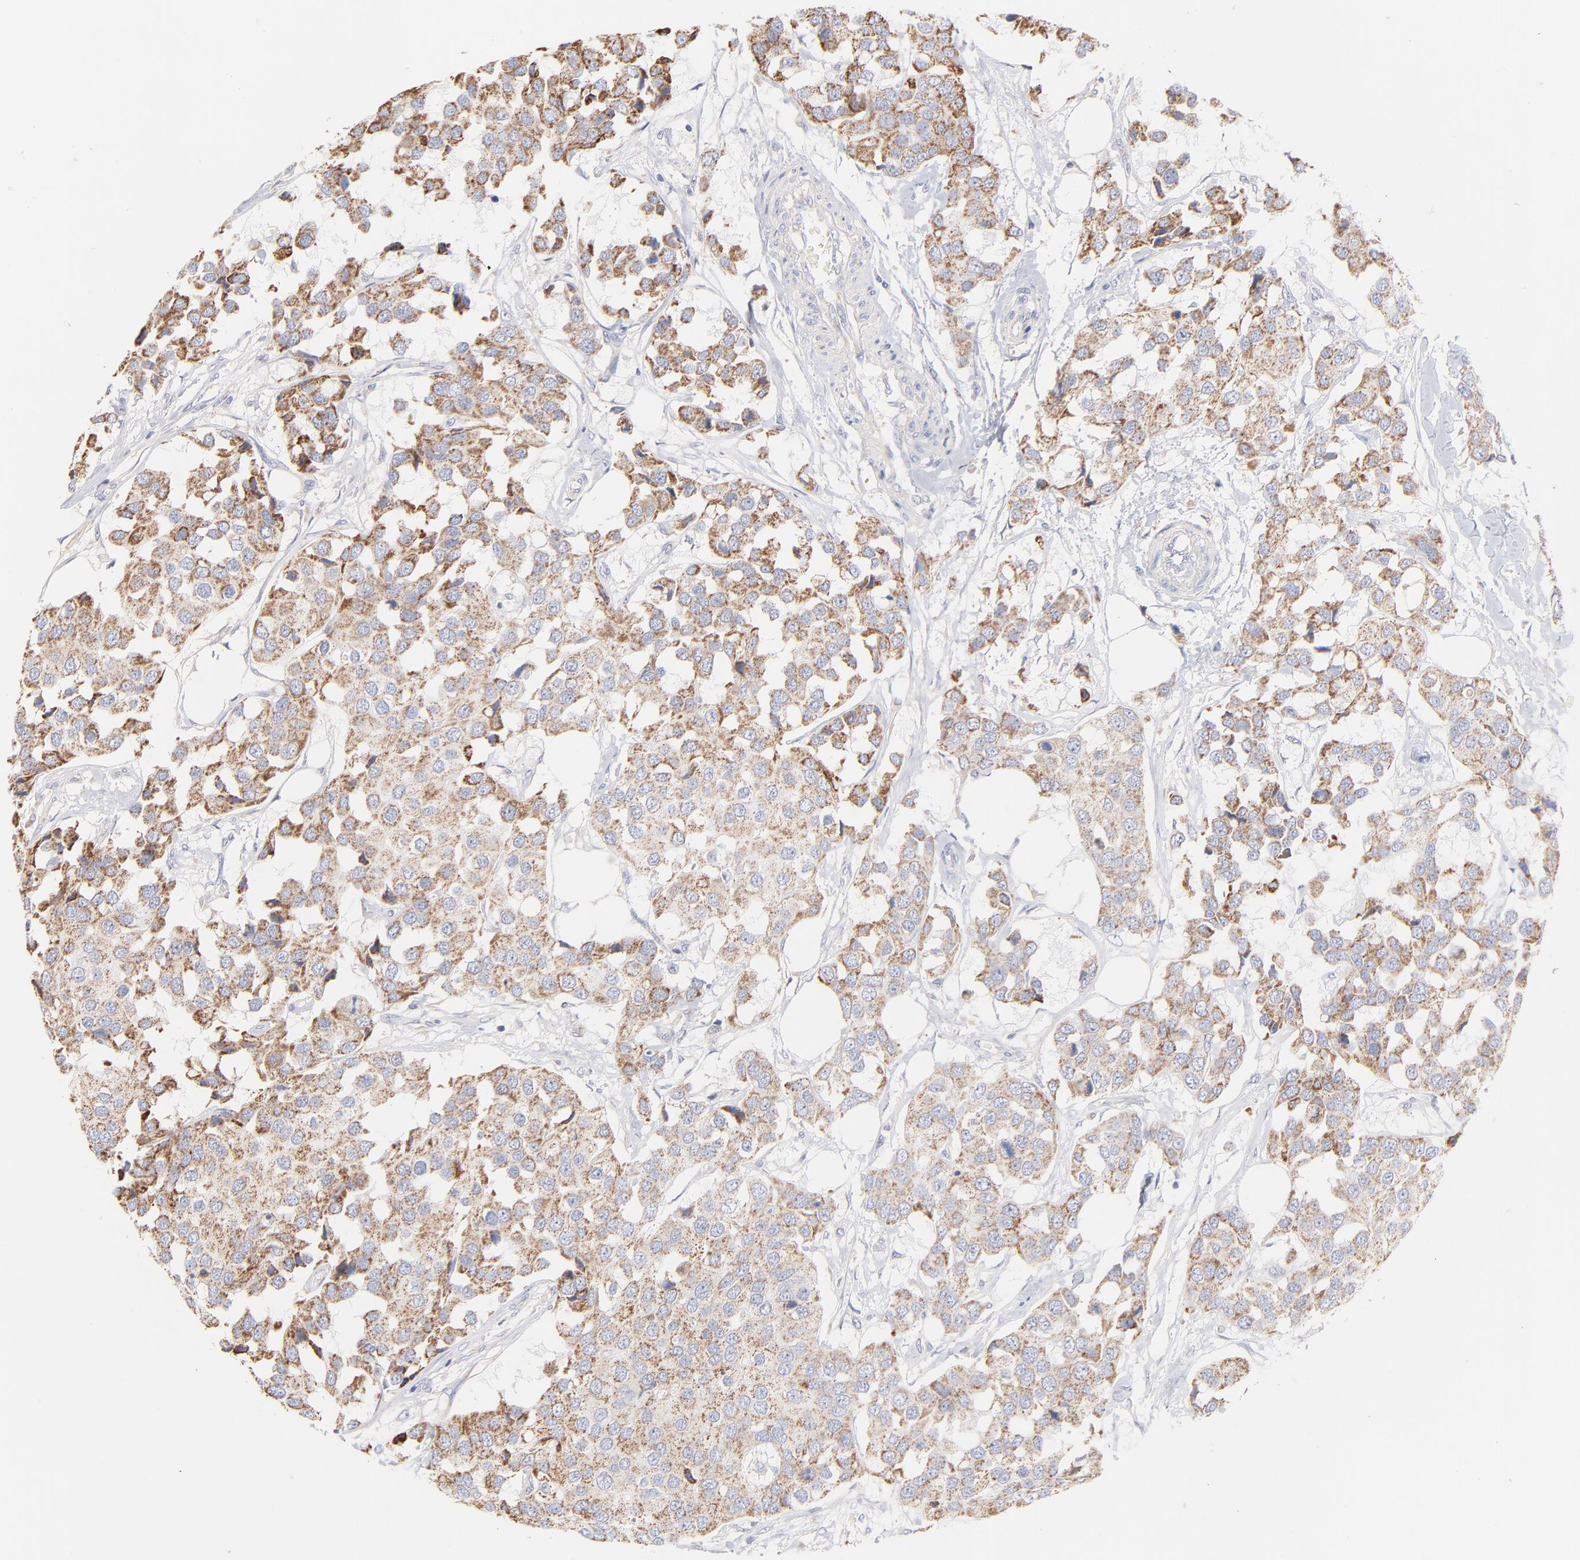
{"staining": {"intensity": "weak", "quantity": ">75%", "location": "cytoplasmic/membranous"}, "tissue": "breast cancer", "cell_type": "Tumor cells", "image_type": "cancer", "snomed": [{"axis": "morphology", "description": "Duct carcinoma"}, {"axis": "topography", "description": "Breast"}], "caption": "The immunohistochemical stain highlights weak cytoplasmic/membranous positivity in tumor cells of infiltrating ductal carcinoma (breast) tissue. (Brightfield microscopy of DAB IHC at high magnification).", "gene": "TST", "patient": {"sex": "female", "age": 80}}